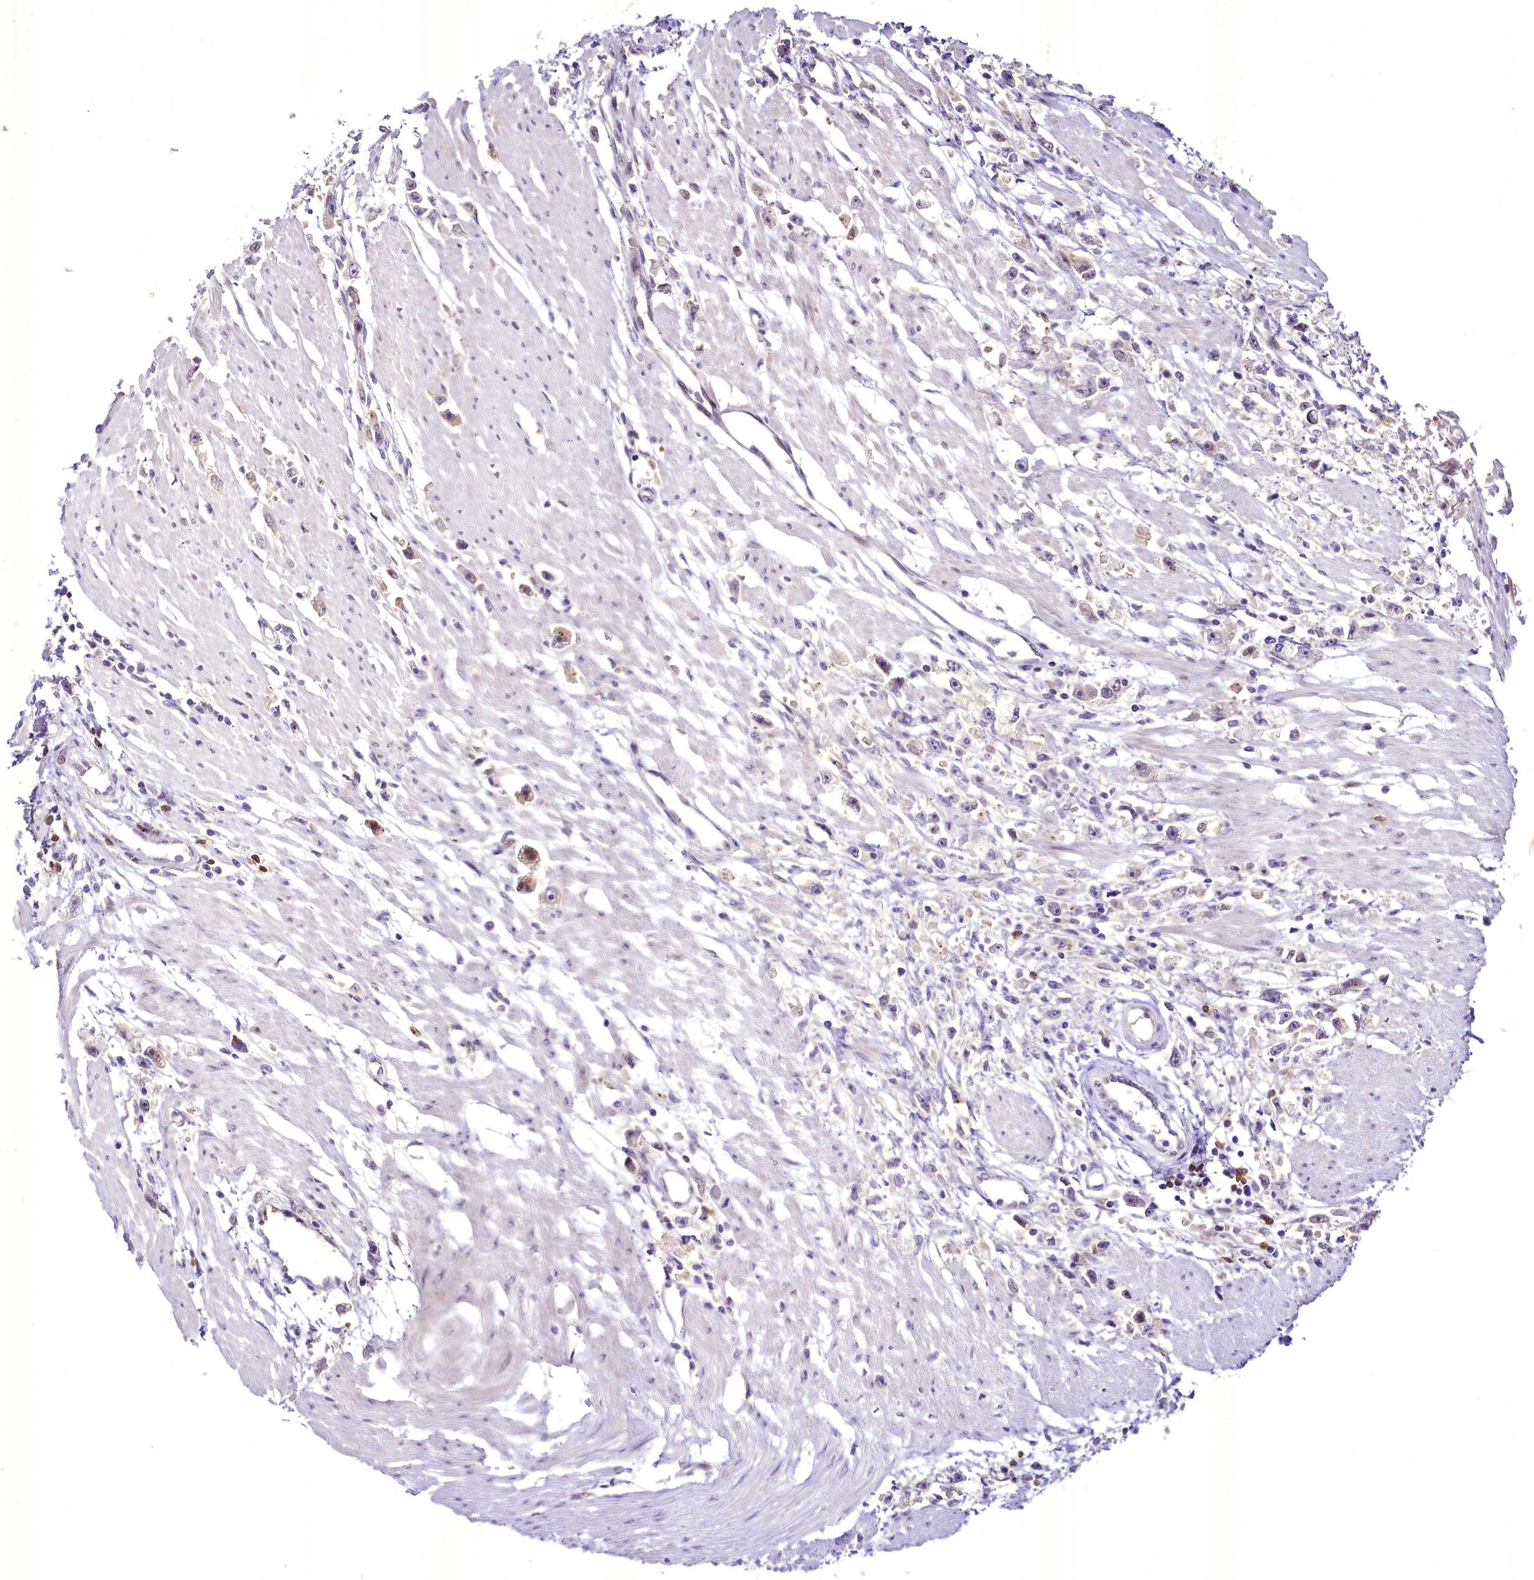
{"staining": {"intensity": "negative", "quantity": "none", "location": "none"}, "tissue": "stomach cancer", "cell_type": "Tumor cells", "image_type": "cancer", "snomed": [{"axis": "morphology", "description": "Adenocarcinoma, NOS"}, {"axis": "topography", "description": "Stomach"}], "caption": "This image is of stomach adenocarcinoma stained with immunohistochemistry (IHC) to label a protein in brown with the nuclei are counter-stained blue. There is no staining in tumor cells.", "gene": "BANK1", "patient": {"sex": "female", "age": 59}}